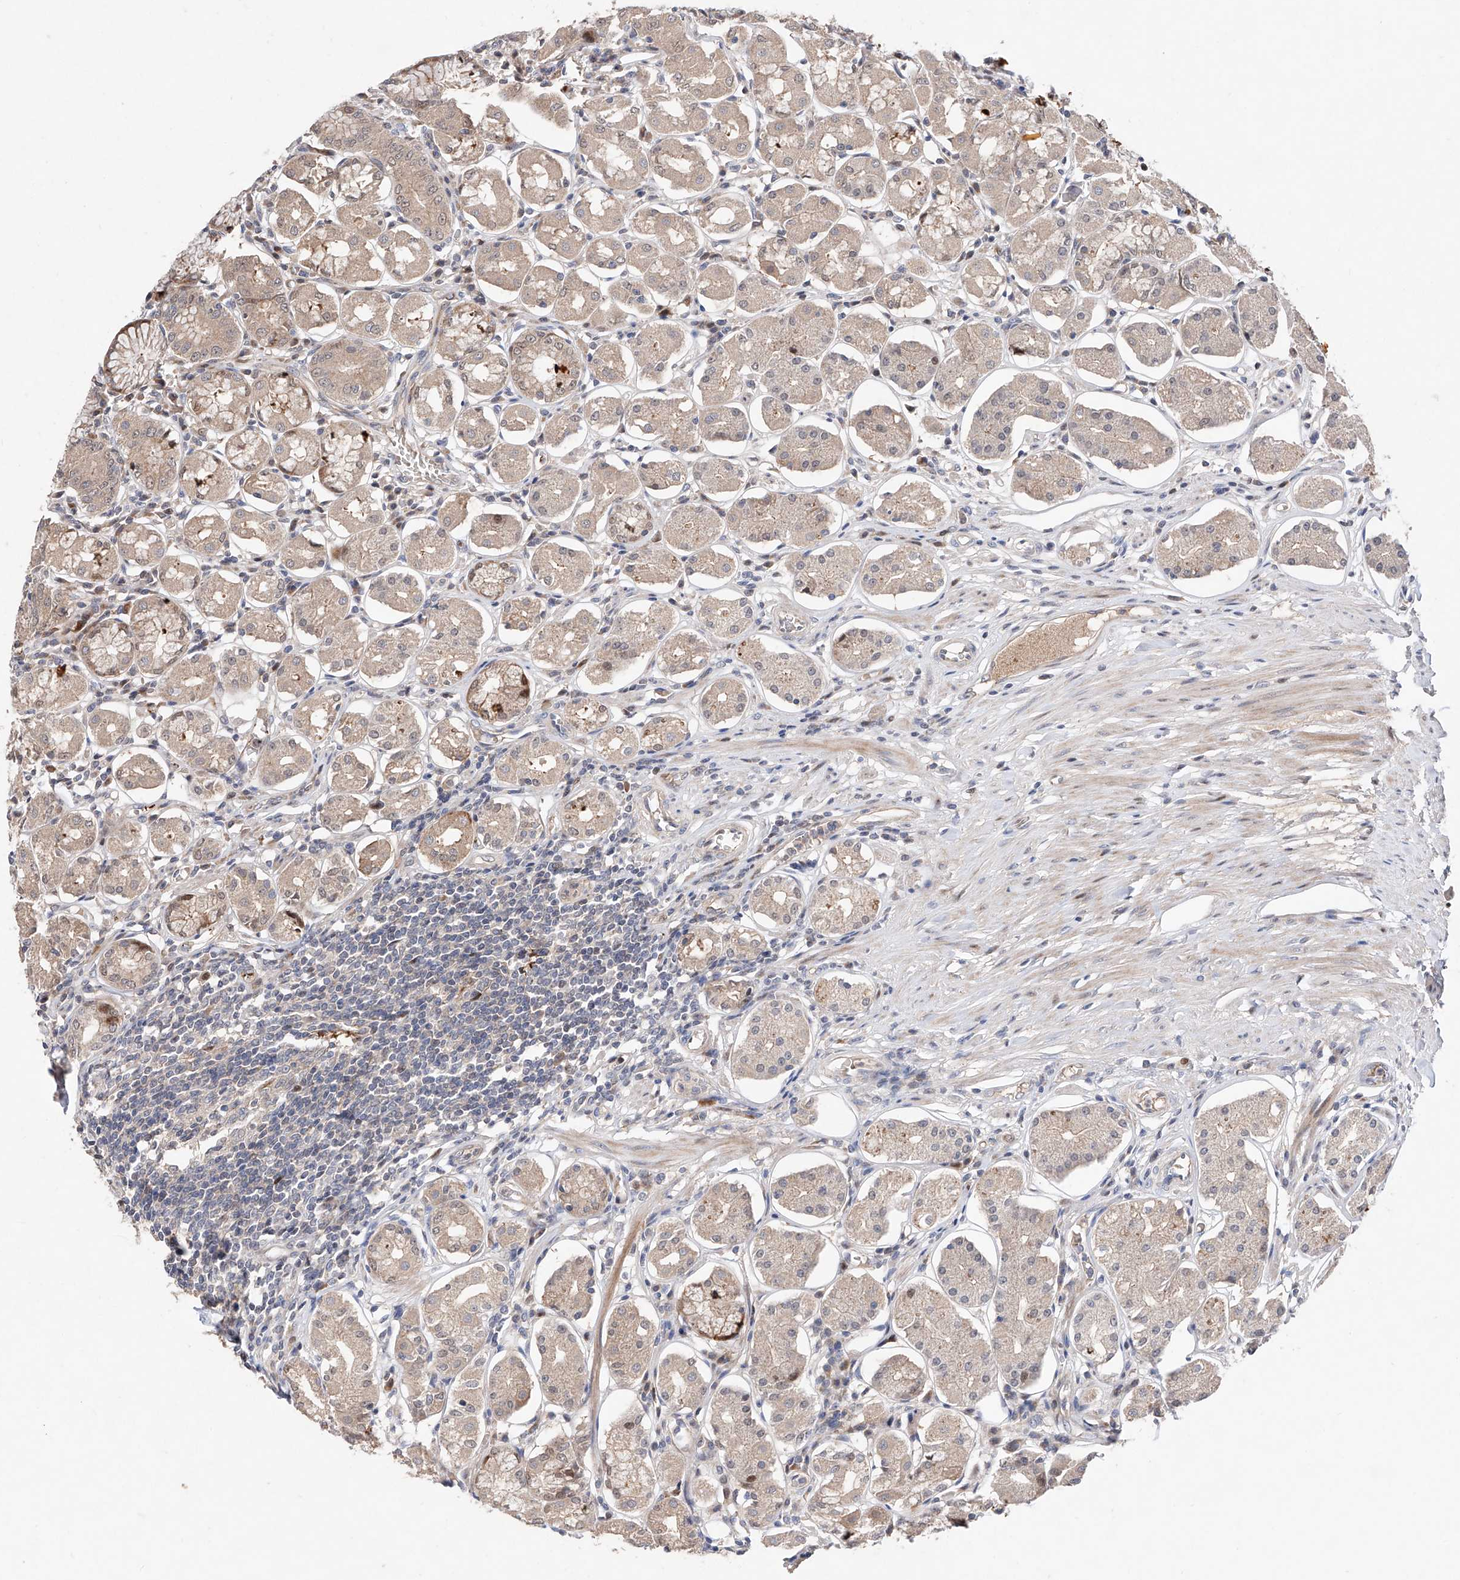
{"staining": {"intensity": "strong", "quantity": "25%-75%", "location": "cytoplasmic/membranous,nuclear"}, "tissue": "stomach", "cell_type": "Glandular cells", "image_type": "normal", "snomed": [{"axis": "morphology", "description": "Normal tissue, NOS"}, {"axis": "topography", "description": "Stomach, lower"}], "caption": "Human stomach stained for a protein (brown) shows strong cytoplasmic/membranous,nuclear positive positivity in approximately 25%-75% of glandular cells.", "gene": "FUCA2", "patient": {"sex": "female", "age": 56}}